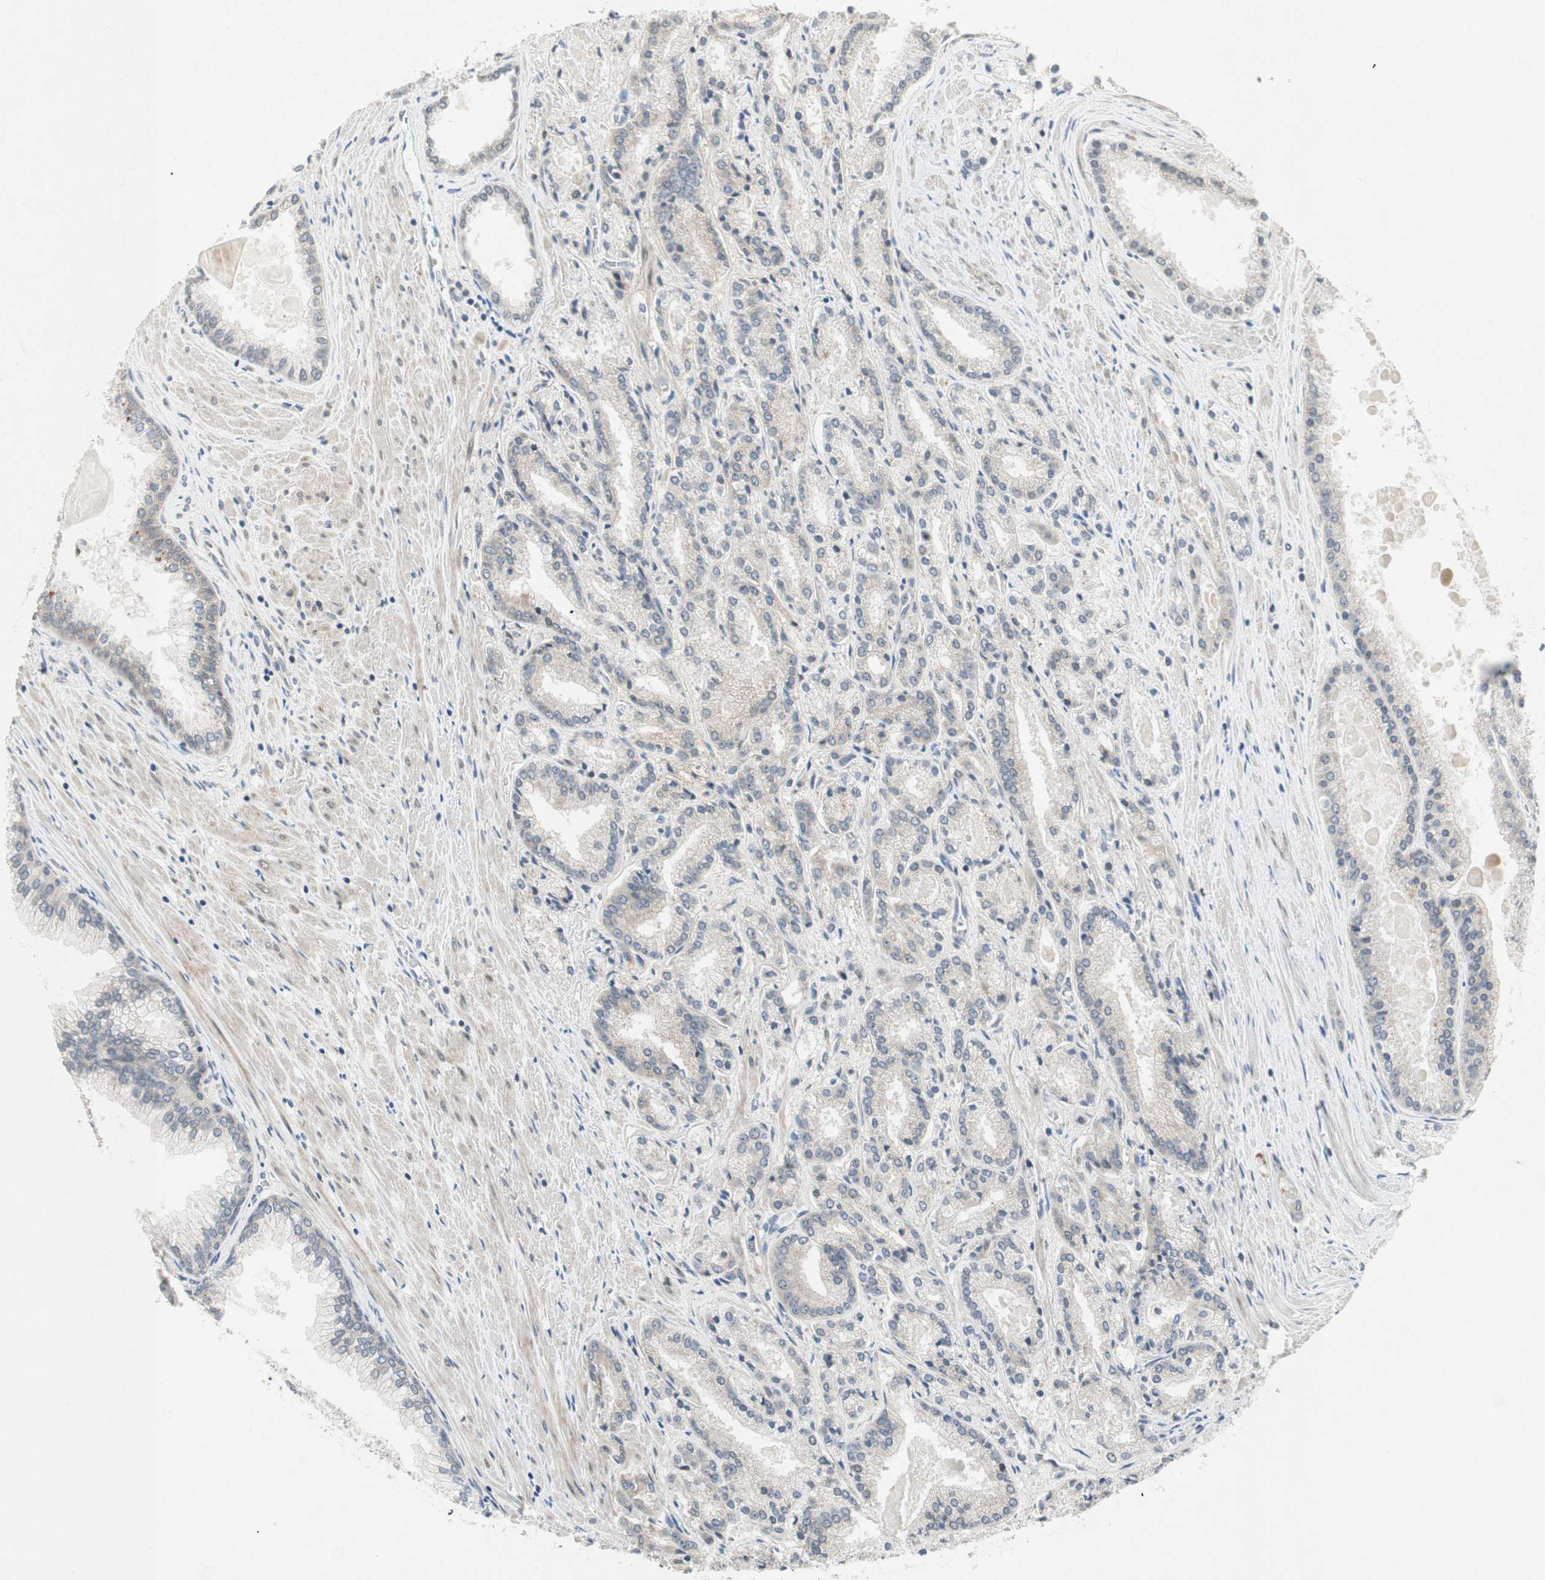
{"staining": {"intensity": "weak", "quantity": "25%-75%", "location": "cytoplasmic/membranous"}, "tissue": "prostate cancer", "cell_type": "Tumor cells", "image_type": "cancer", "snomed": [{"axis": "morphology", "description": "Adenocarcinoma, Low grade"}, {"axis": "topography", "description": "Prostate"}], "caption": "The photomicrograph exhibits immunohistochemical staining of prostate low-grade adenocarcinoma. There is weak cytoplasmic/membranous staining is seen in about 25%-75% of tumor cells.", "gene": "PGBD1", "patient": {"sex": "male", "age": 59}}